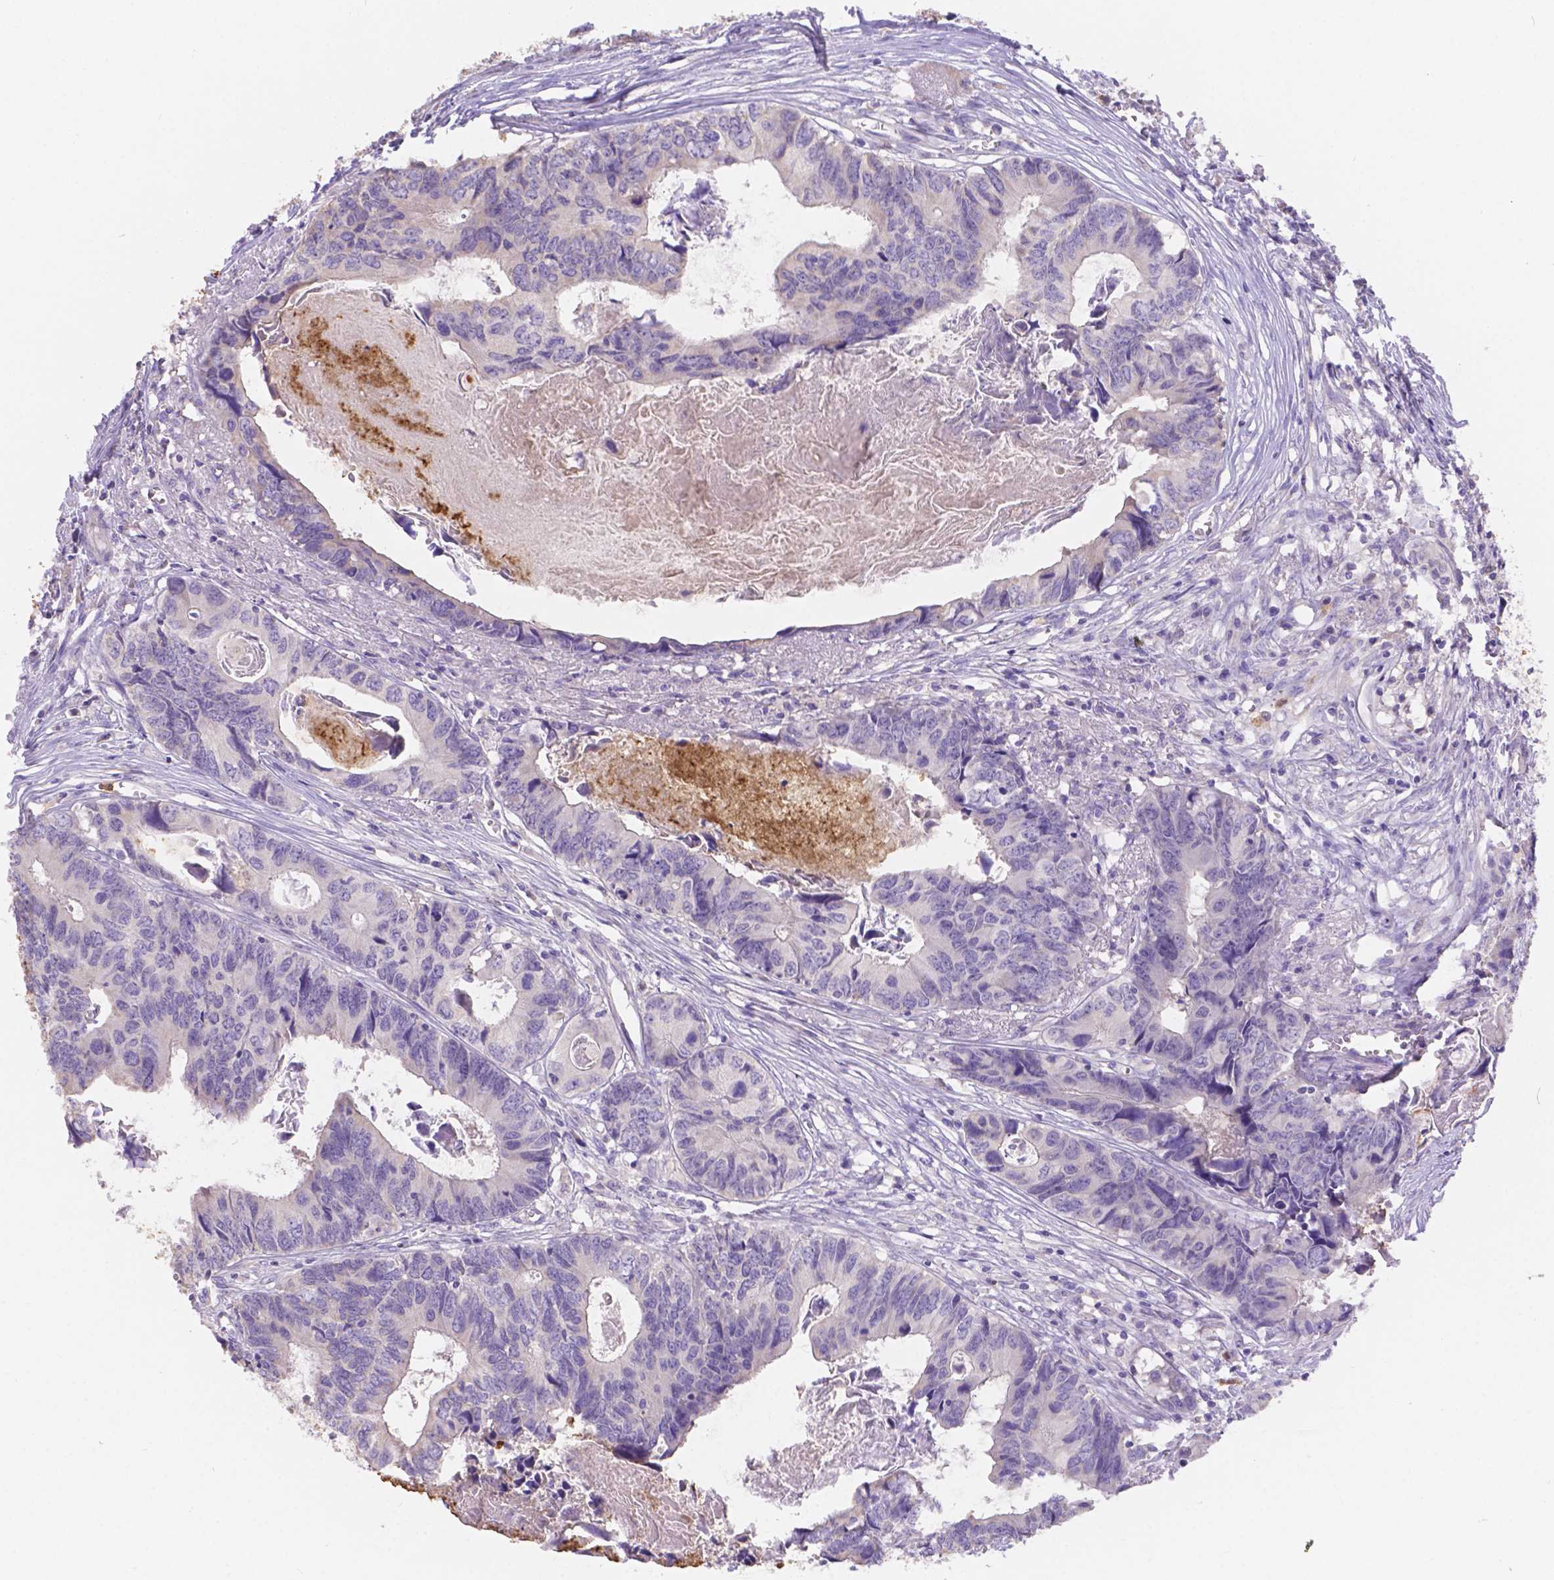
{"staining": {"intensity": "negative", "quantity": "none", "location": "none"}, "tissue": "colorectal cancer", "cell_type": "Tumor cells", "image_type": "cancer", "snomed": [{"axis": "morphology", "description": "Adenocarcinoma, NOS"}, {"axis": "topography", "description": "Colon"}], "caption": "A high-resolution image shows IHC staining of colorectal adenocarcinoma, which displays no significant expression in tumor cells. (Immunohistochemistry, brightfield microscopy, high magnification).", "gene": "NXPE2", "patient": {"sex": "female", "age": 82}}